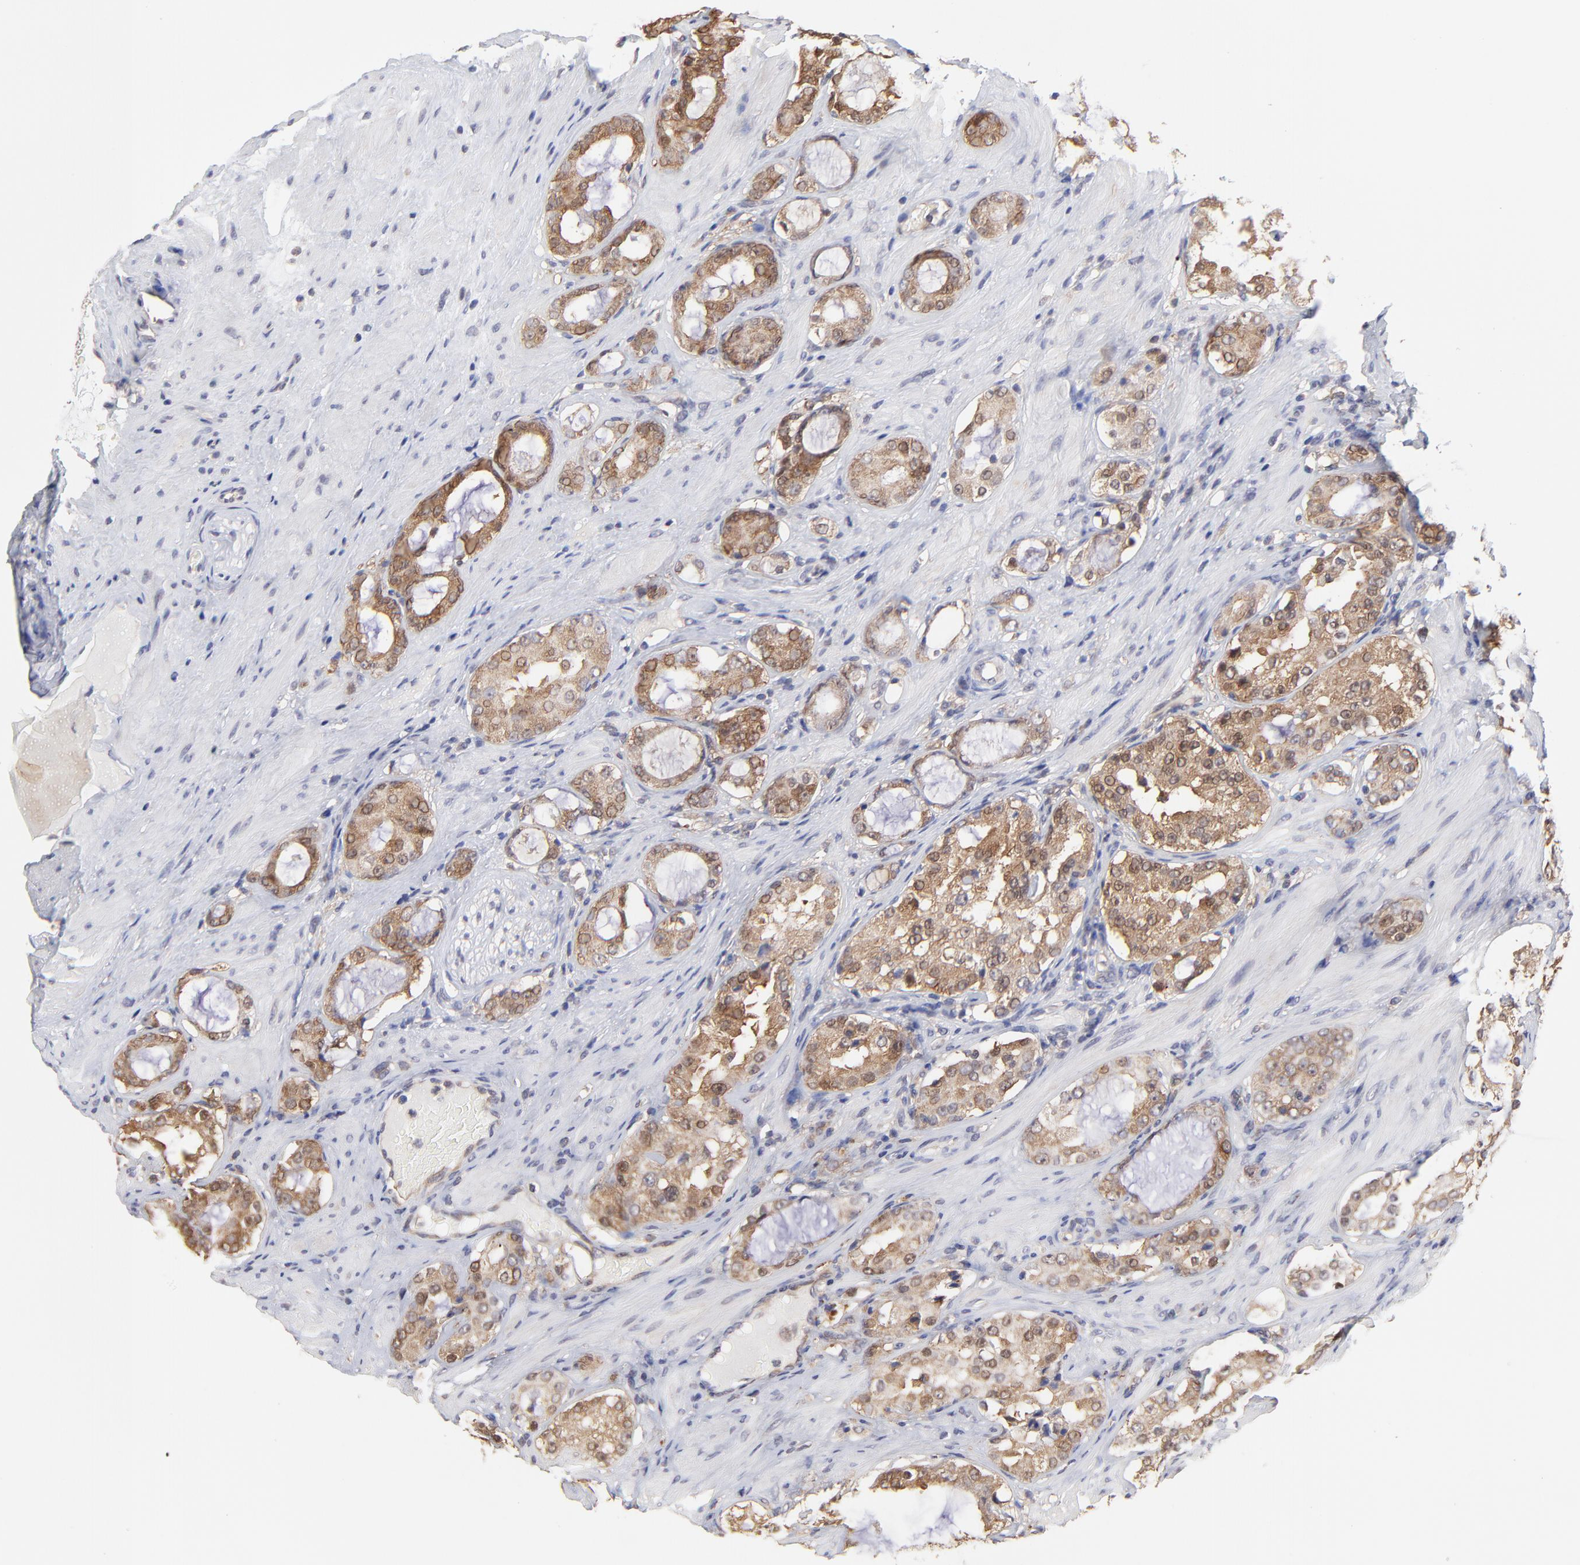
{"staining": {"intensity": "moderate", "quantity": ">75%", "location": "cytoplasmic/membranous"}, "tissue": "prostate cancer", "cell_type": "Tumor cells", "image_type": "cancer", "snomed": [{"axis": "morphology", "description": "Adenocarcinoma, Medium grade"}, {"axis": "topography", "description": "Prostate"}], "caption": "Immunohistochemical staining of human medium-grade adenocarcinoma (prostate) shows medium levels of moderate cytoplasmic/membranous protein staining in about >75% of tumor cells.", "gene": "GART", "patient": {"sex": "male", "age": 73}}